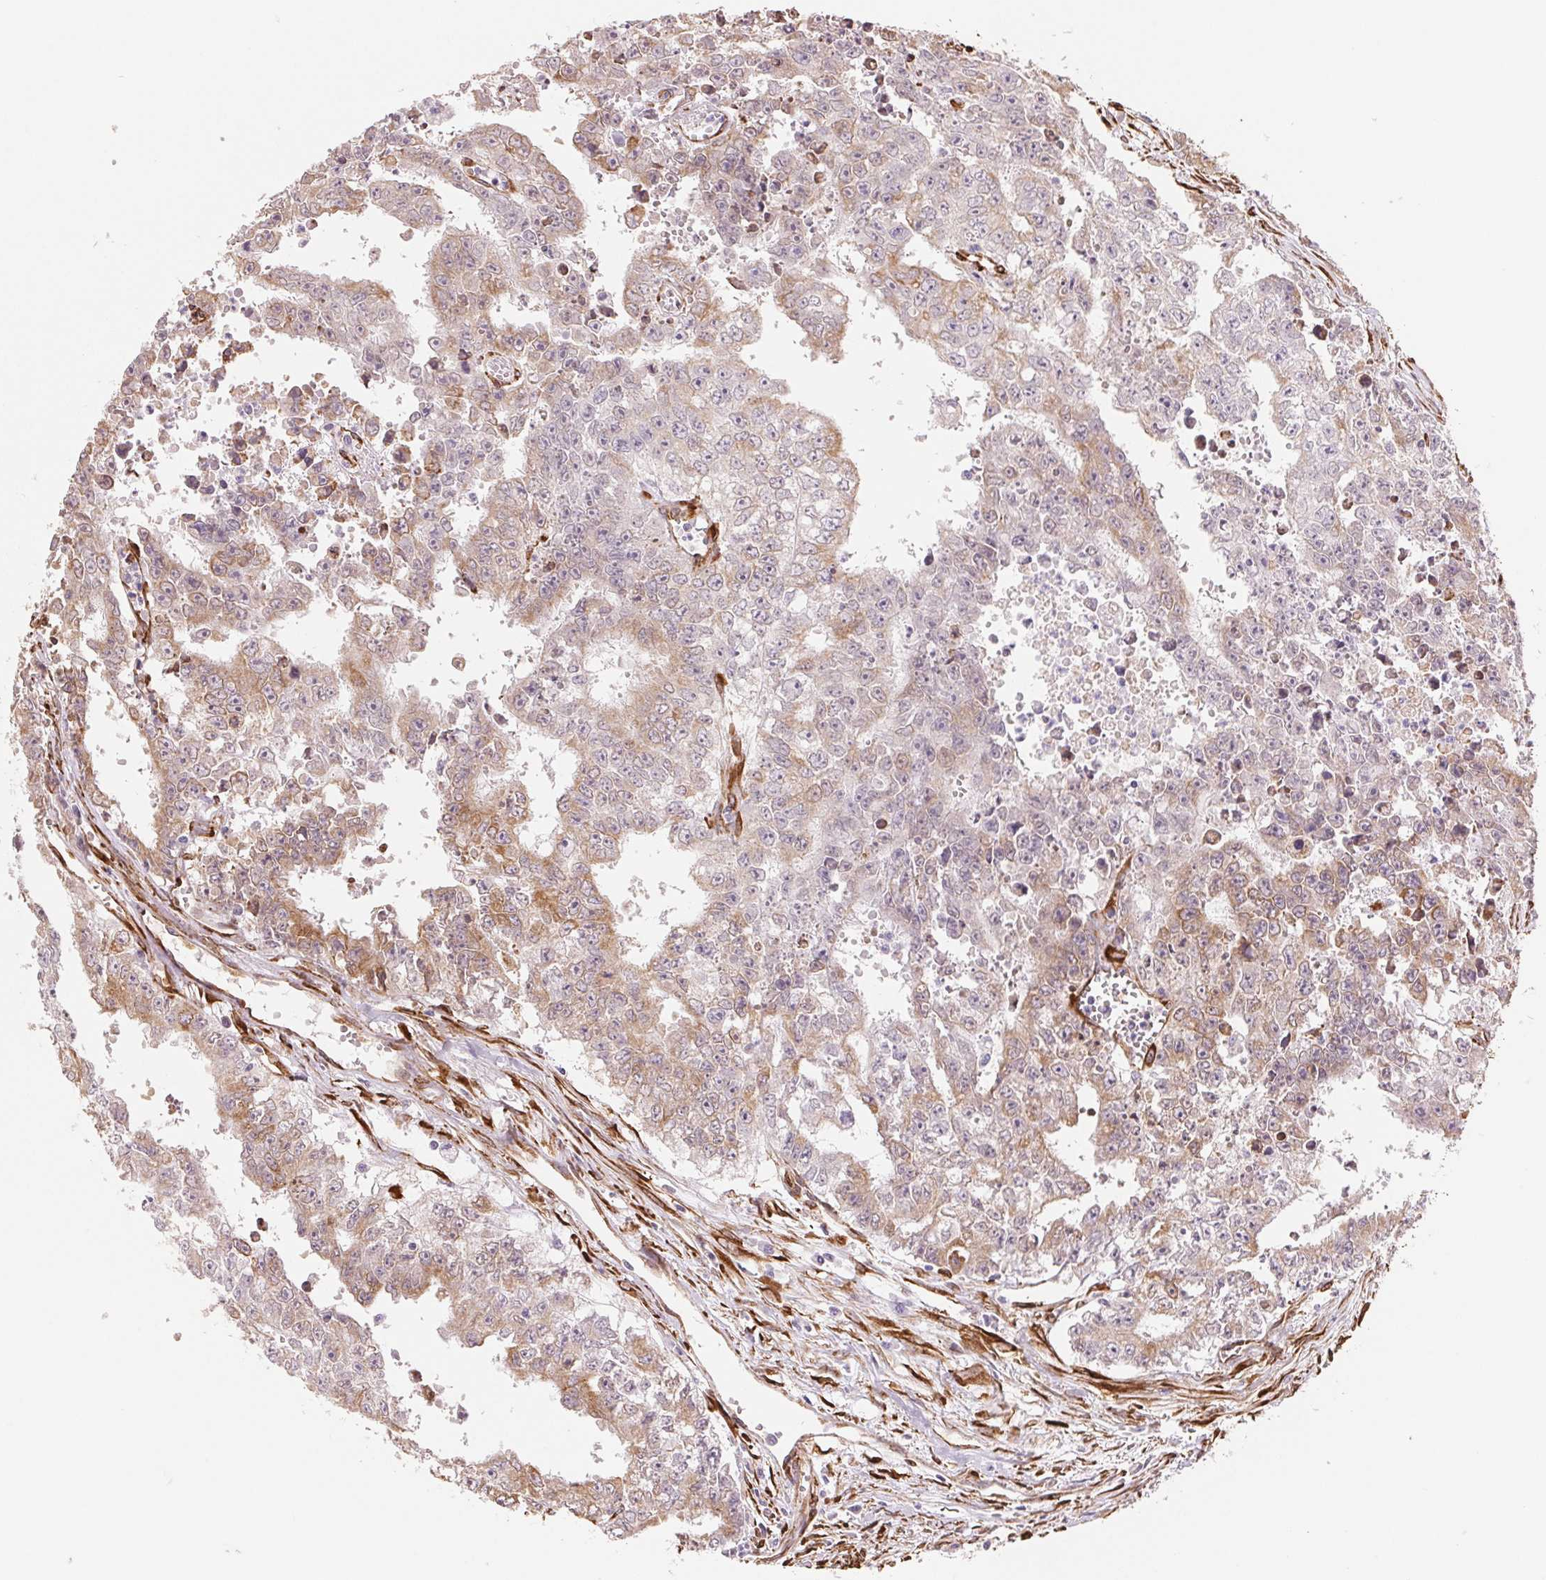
{"staining": {"intensity": "weak", "quantity": ">75%", "location": "cytoplasmic/membranous"}, "tissue": "testis cancer", "cell_type": "Tumor cells", "image_type": "cancer", "snomed": [{"axis": "morphology", "description": "Carcinoma, Embryonal, NOS"}, {"axis": "morphology", "description": "Teratoma, malignant, NOS"}, {"axis": "topography", "description": "Testis"}], "caption": "This image displays immunohistochemistry (IHC) staining of human testis cancer (teratoma (malignant)), with low weak cytoplasmic/membranous expression in approximately >75% of tumor cells.", "gene": "FKBP10", "patient": {"sex": "male", "age": 24}}